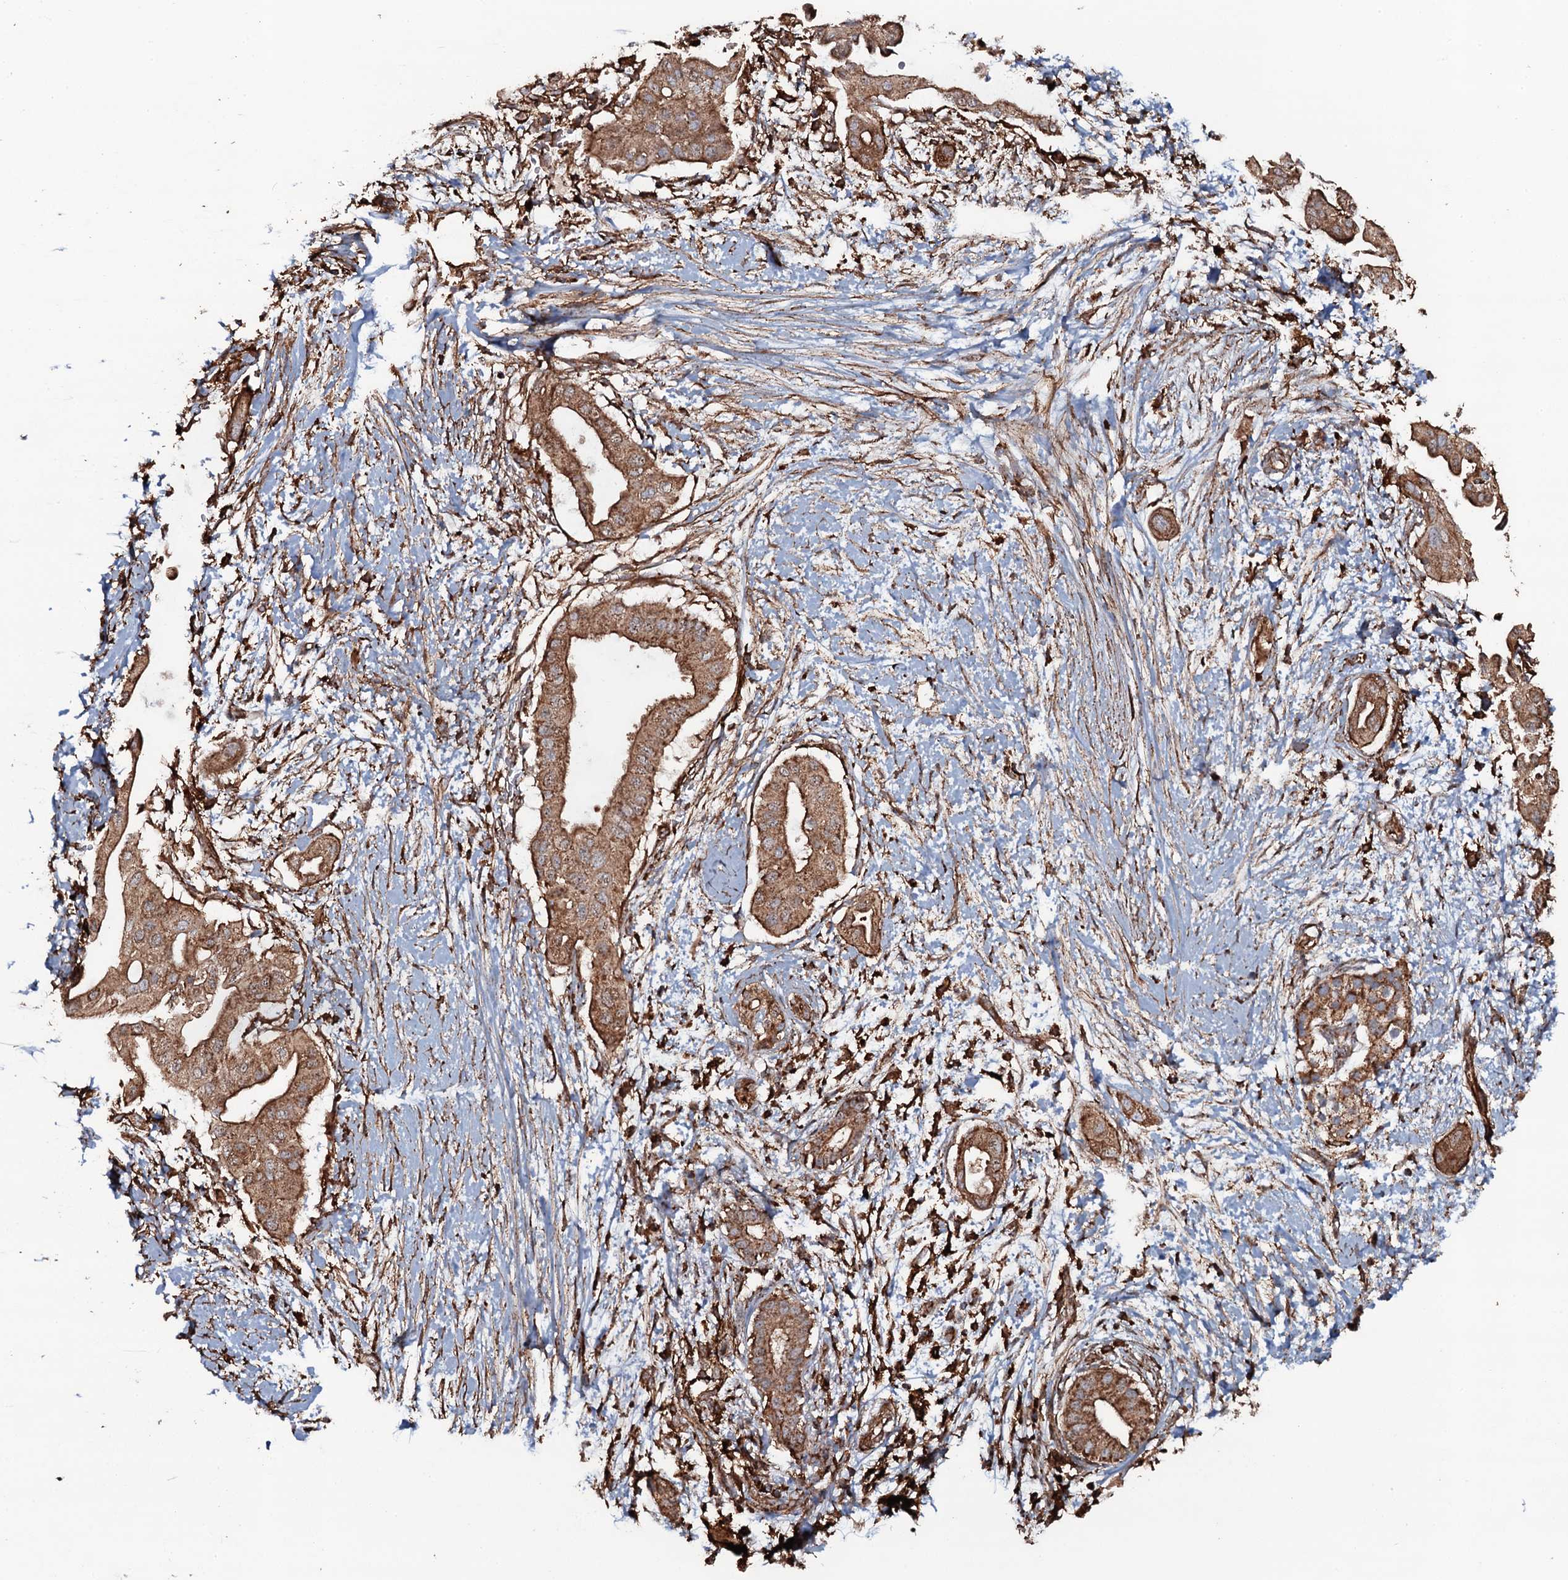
{"staining": {"intensity": "moderate", "quantity": ">75%", "location": "cytoplasmic/membranous"}, "tissue": "pancreatic cancer", "cell_type": "Tumor cells", "image_type": "cancer", "snomed": [{"axis": "morphology", "description": "Adenocarcinoma, NOS"}, {"axis": "topography", "description": "Pancreas"}], "caption": "Immunohistochemical staining of pancreatic cancer demonstrates medium levels of moderate cytoplasmic/membranous protein positivity in about >75% of tumor cells.", "gene": "VWA8", "patient": {"sex": "male", "age": 68}}